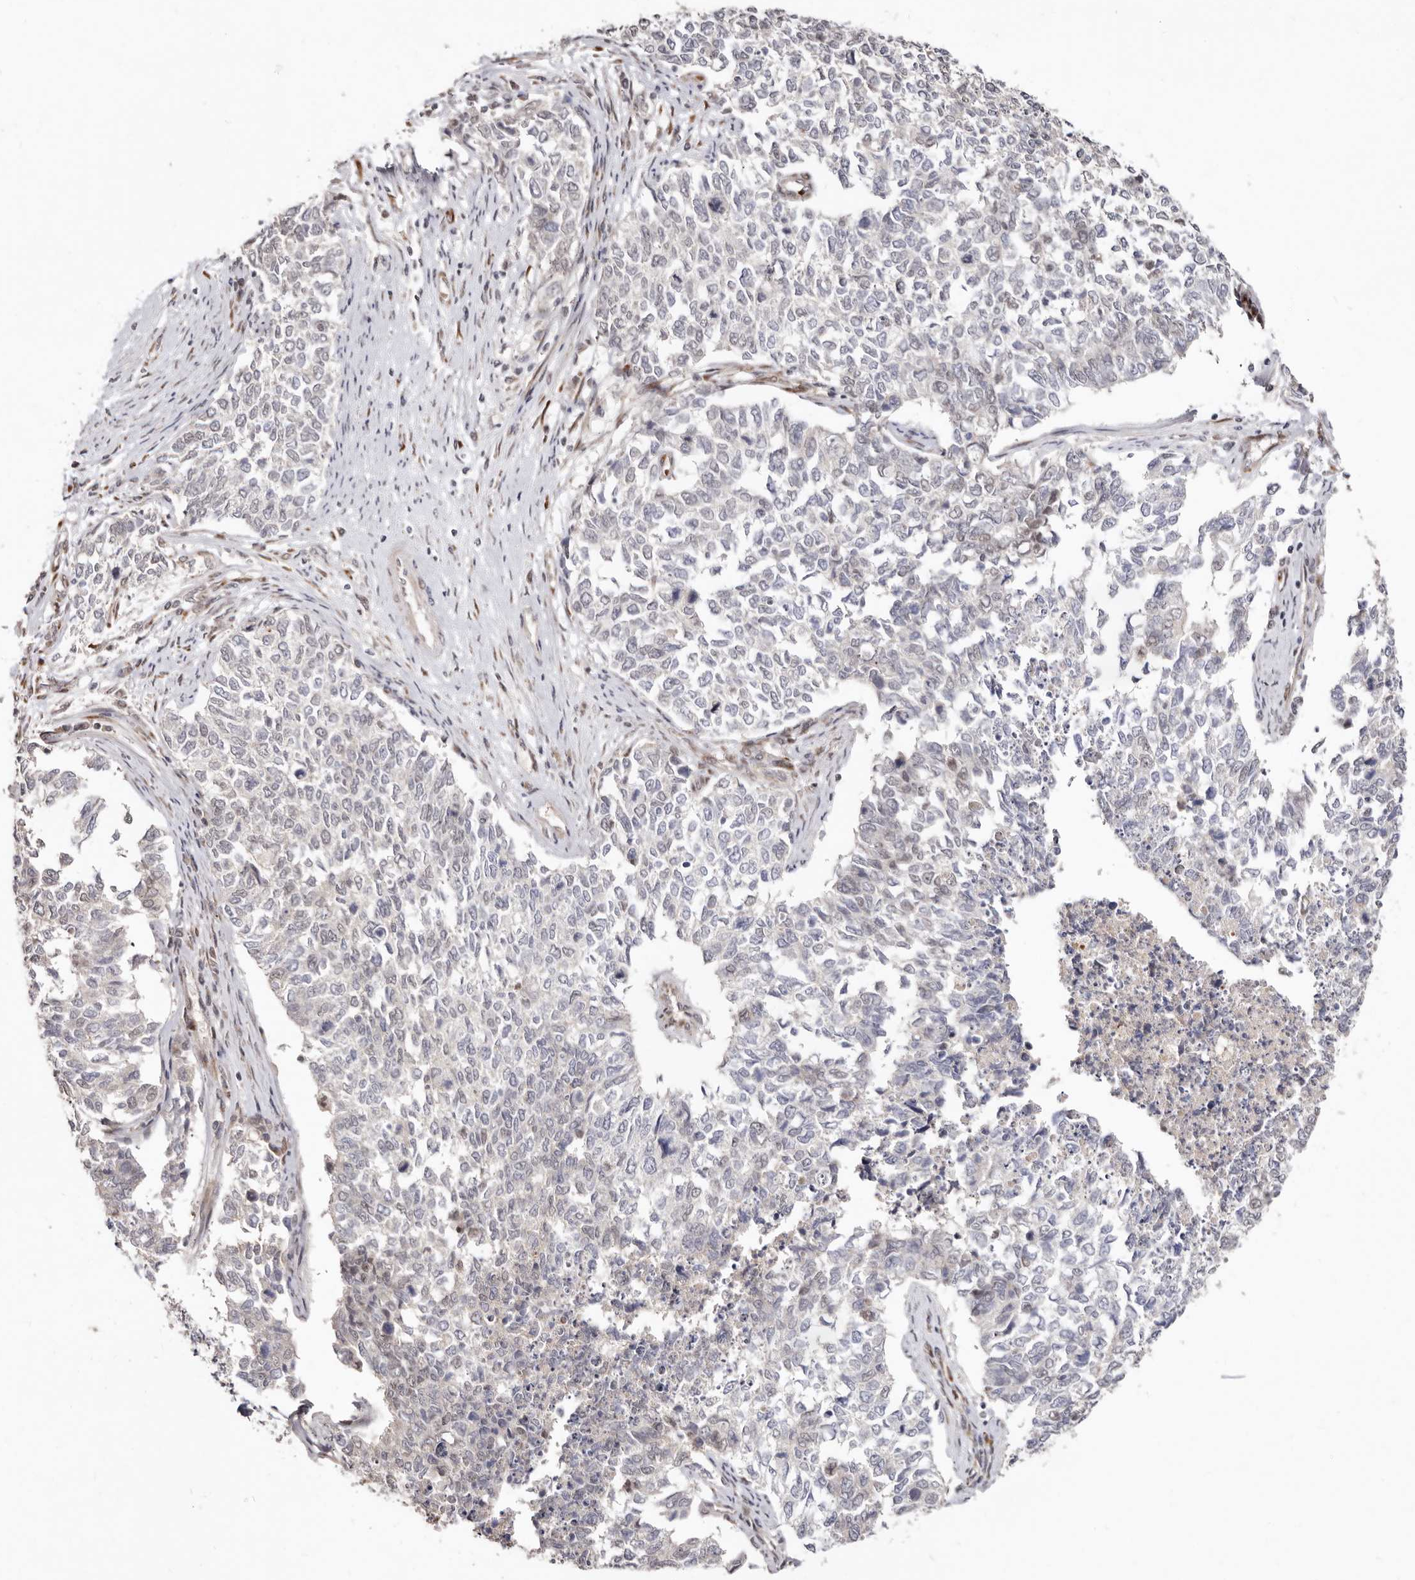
{"staining": {"intensity": "negative", "quantity": "none", "location": "none"}, "tissue": "cervical cancer", "cell_type": "Tumor cells", "image_type": "cancer", "snomed": [{"axis": "morphology", "description": "Squamous cell carcinoma, NOS"}, {"axis": "topography", "description": "Cervix"}], "caption": "The photomicrograph exhibits no significant staining in tumor cells of cervical cancer (squamous cell carcinoma). Nuclei are stained in blue.", "gene": "SRCAP", "patient": {"sex": "female", "age": 63}}